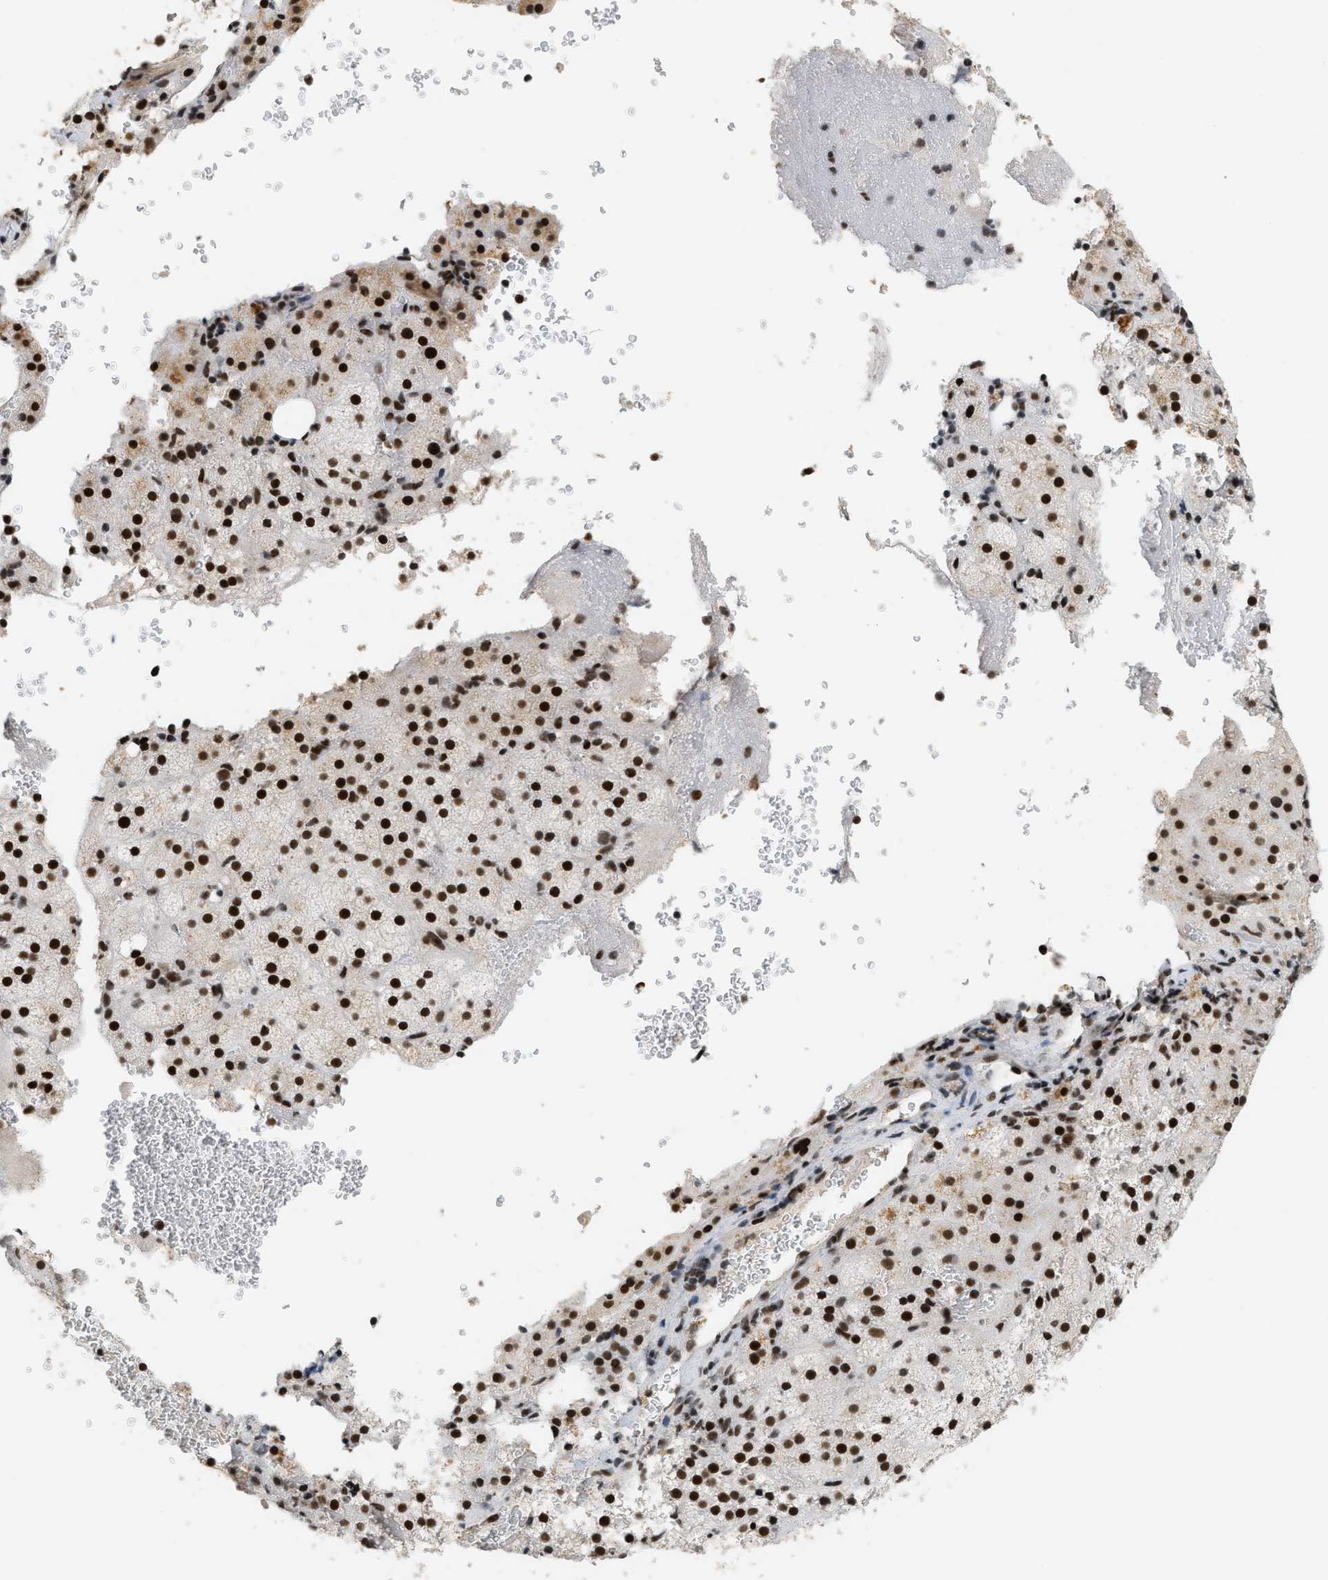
{"staining": {"intensity": "strong", "quantity": ">75%", "location": "nuclear"}, "tissue": "adrenal gland", "cell_type": "Glandular cells", "image_type": "normal", "snomed": [{"axis": "morphology", "description": "Normal tissue, NOS"}, {"axis": "topography", "description": "Adrenal gland"}], "caption": "IHC of unremarkable adrenal gland shows high levels of strong nuclear staining in approximately >75% of glandular cells. The staining is performed using DAB (3,3'-diaminobenzidine) brown chromogen to label protein expression. The nuclei are counter-stained blue using hematoxylin.", "gene": "SMARCB1", "patient": {"sex": "female", "age": 59}}